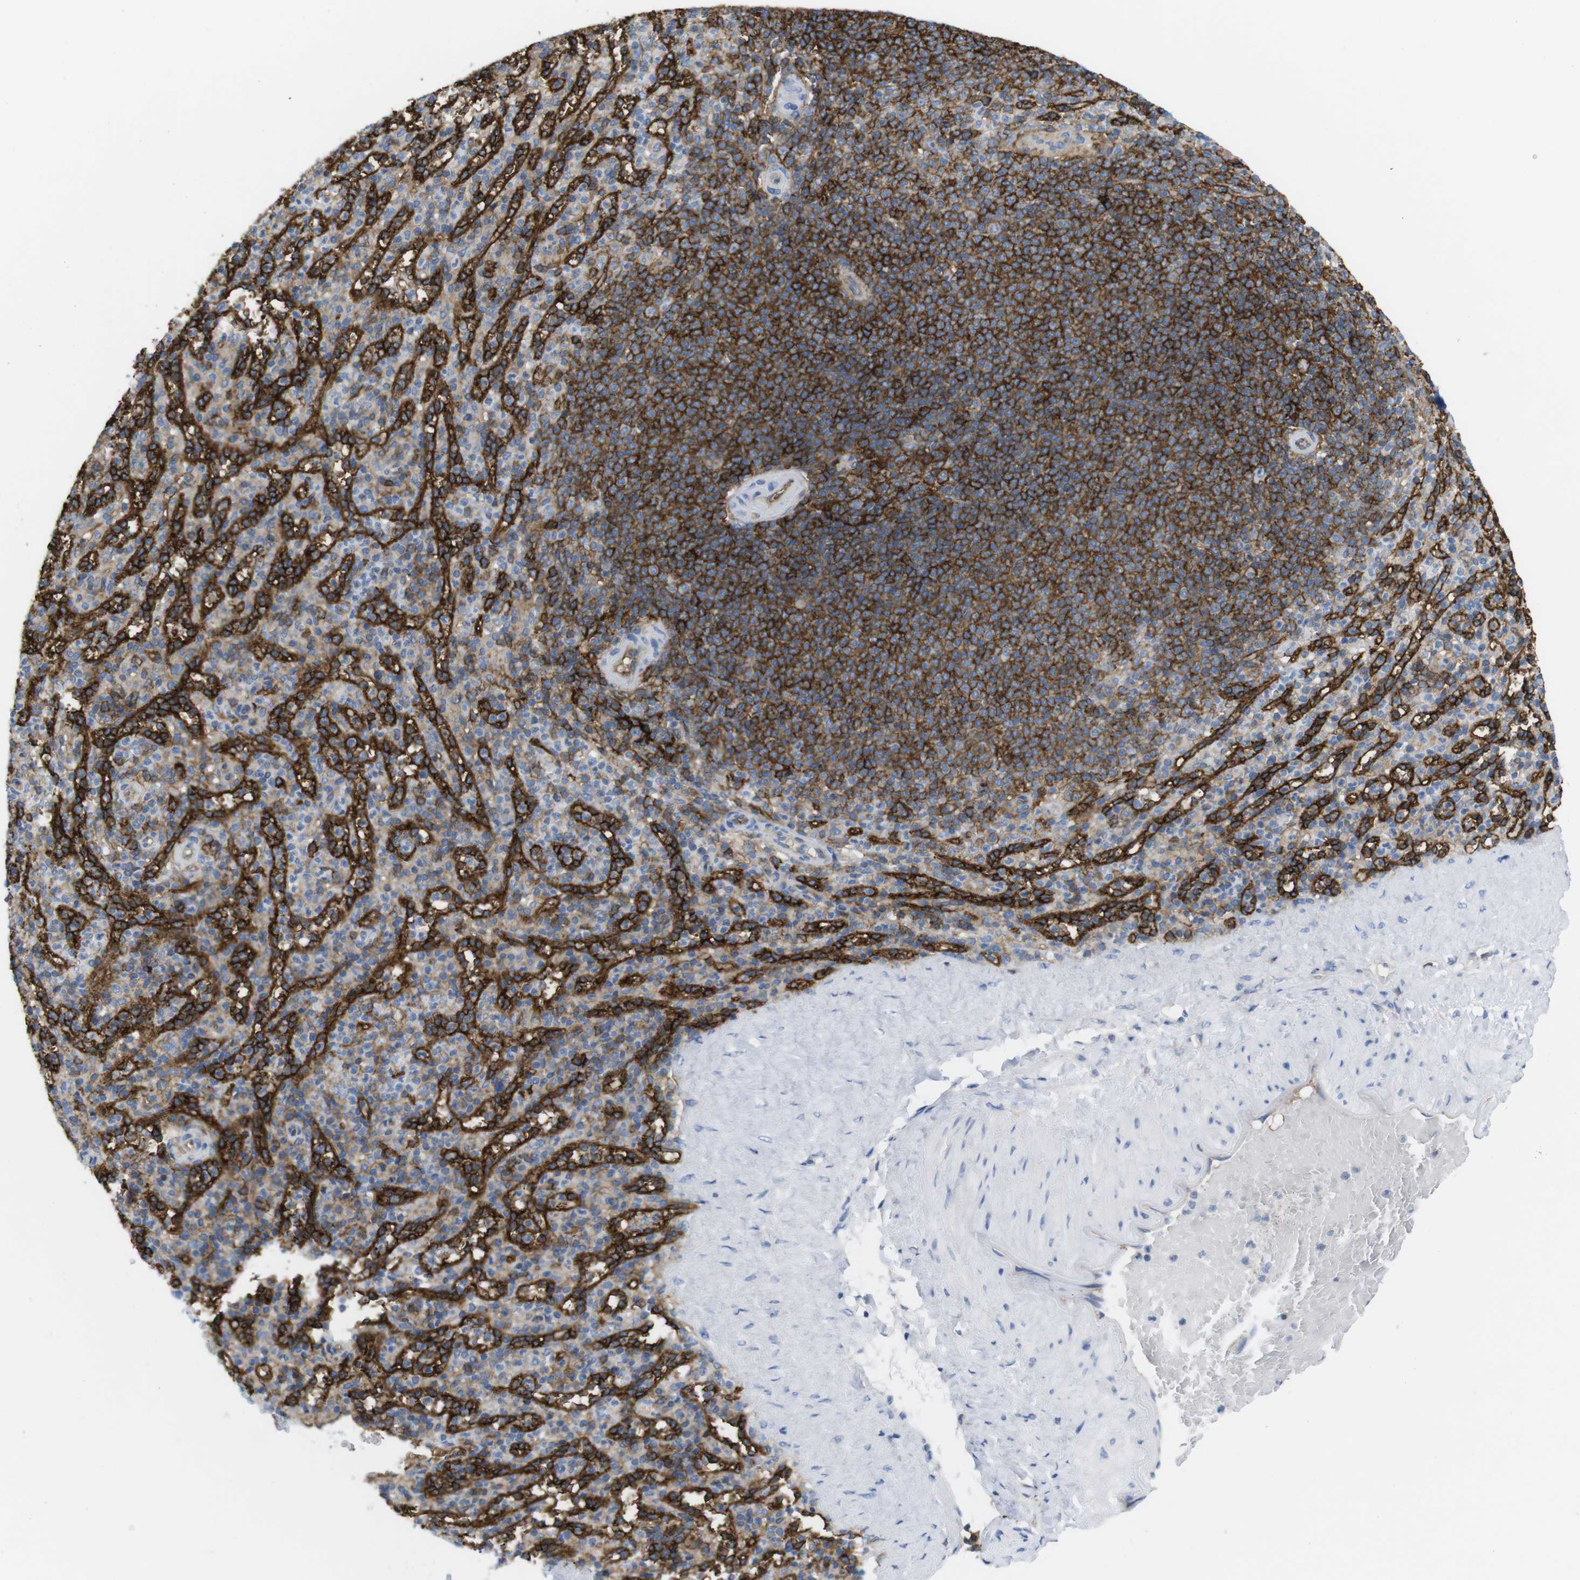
{"staining": {"intensity": "moderate", "quantity": "25%-75%", "location": "cytoplasmic/membranous"}, "tissue": "spleen", "cell_type": "Cells in red pulp", "image_type": "normal", "snomed": [{"axis": "morphology", "description": "Normal tissue, NOS"}, {"axis": "topography", "description": "Spleen"}], "caption": "A brown stain highlights moderate cytoplasmic/membranous expression of a protein in cells in red pulp of benign spleen.", "gene": "CCR6", "patient": {"sex": "male", "age": 36}}